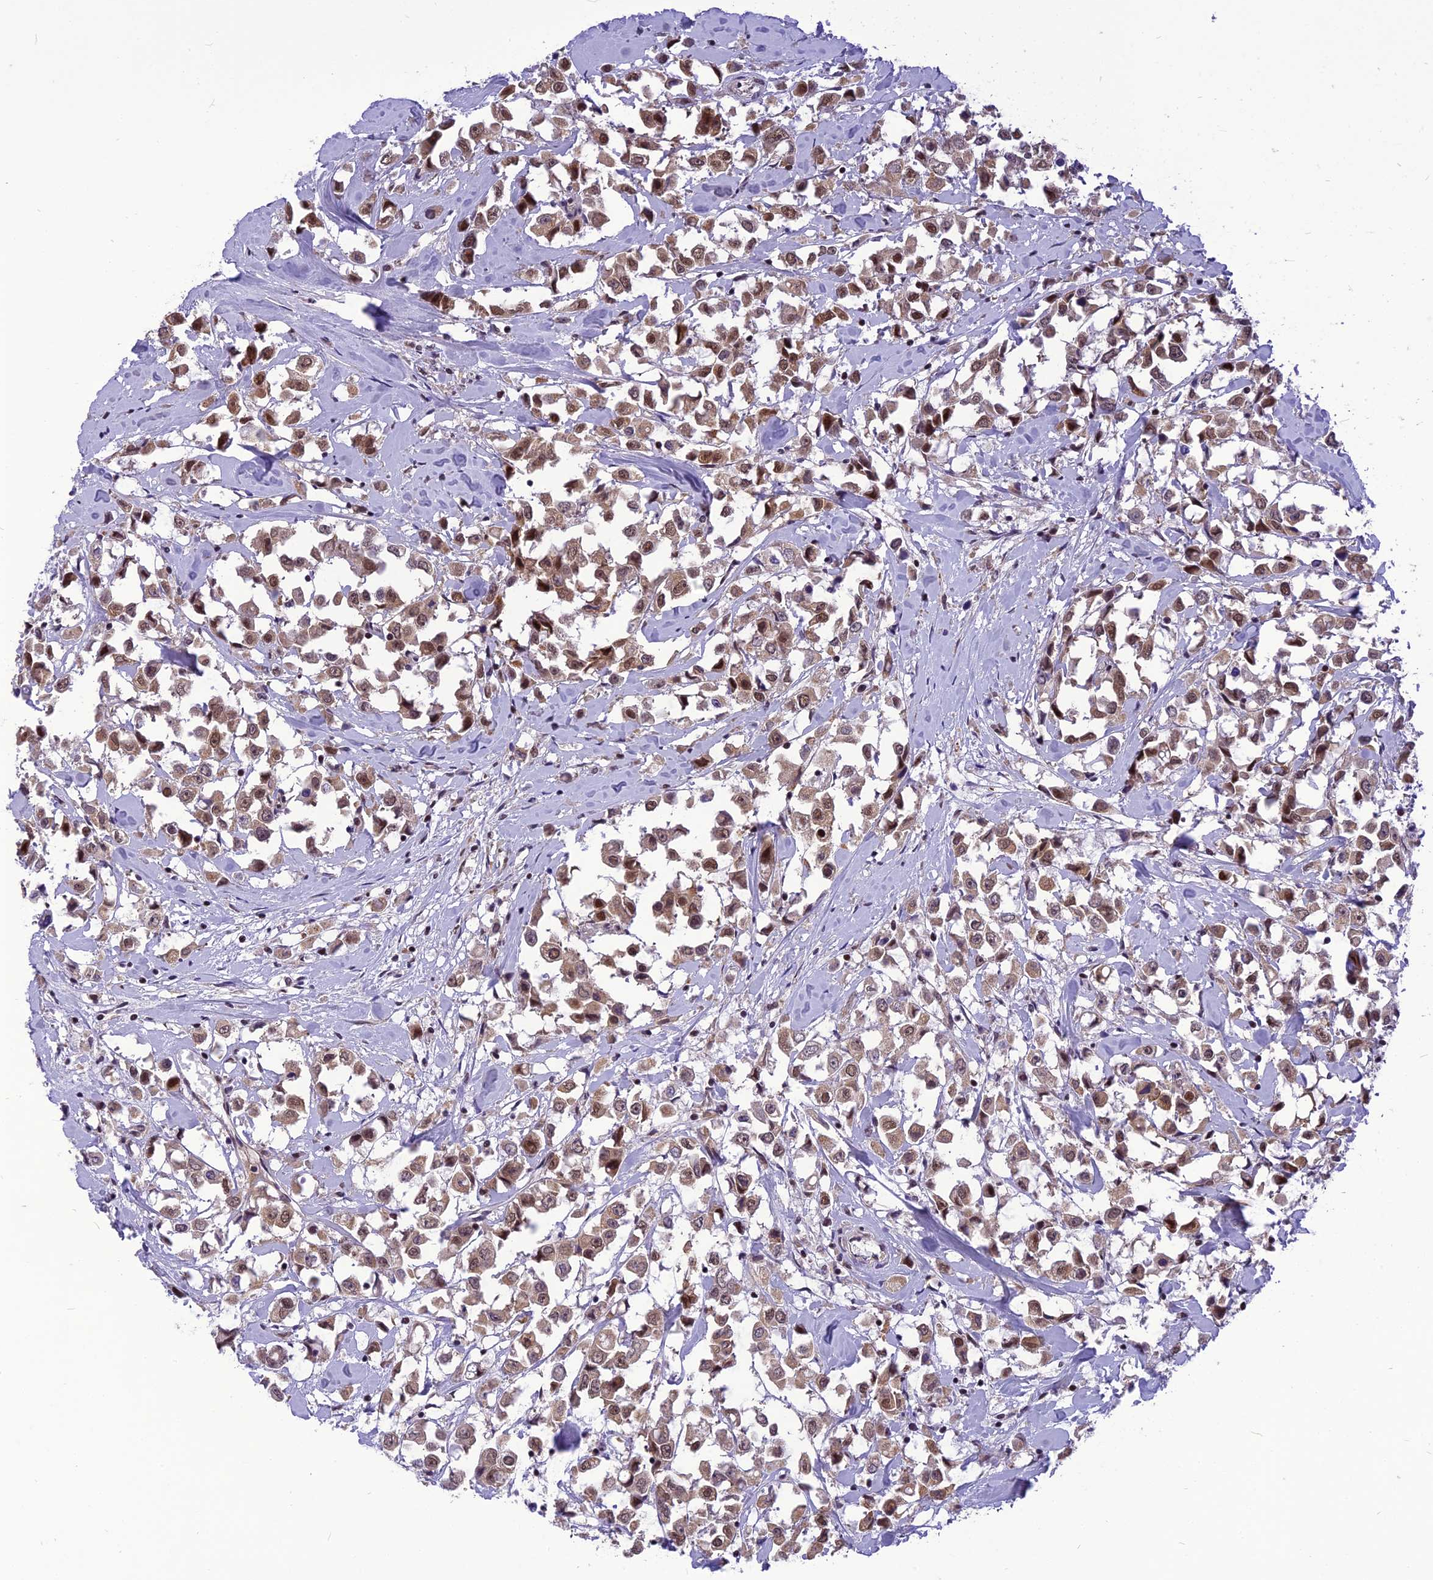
{"staining": {"intensity": "moderate", "quantity": ">75%", "location": "cytoplasmic/membranous,nuclear"}, "tissue": "breast cancer", "cell_type": "Tumor cells", "image_type": "cancer", "snomed": [{"axis": "morphology", "description": "Duct carcinoma"}, {"axis": "topography", "description": "Breast"}], "caption": "Protein expression analysis of human breast cancer reveals moderate cytoplasmic/membranous and nuclear staining in about >75% of tumor cells.", "gene": "CMC1", "patient": {"sex": "female", "age": 61}}